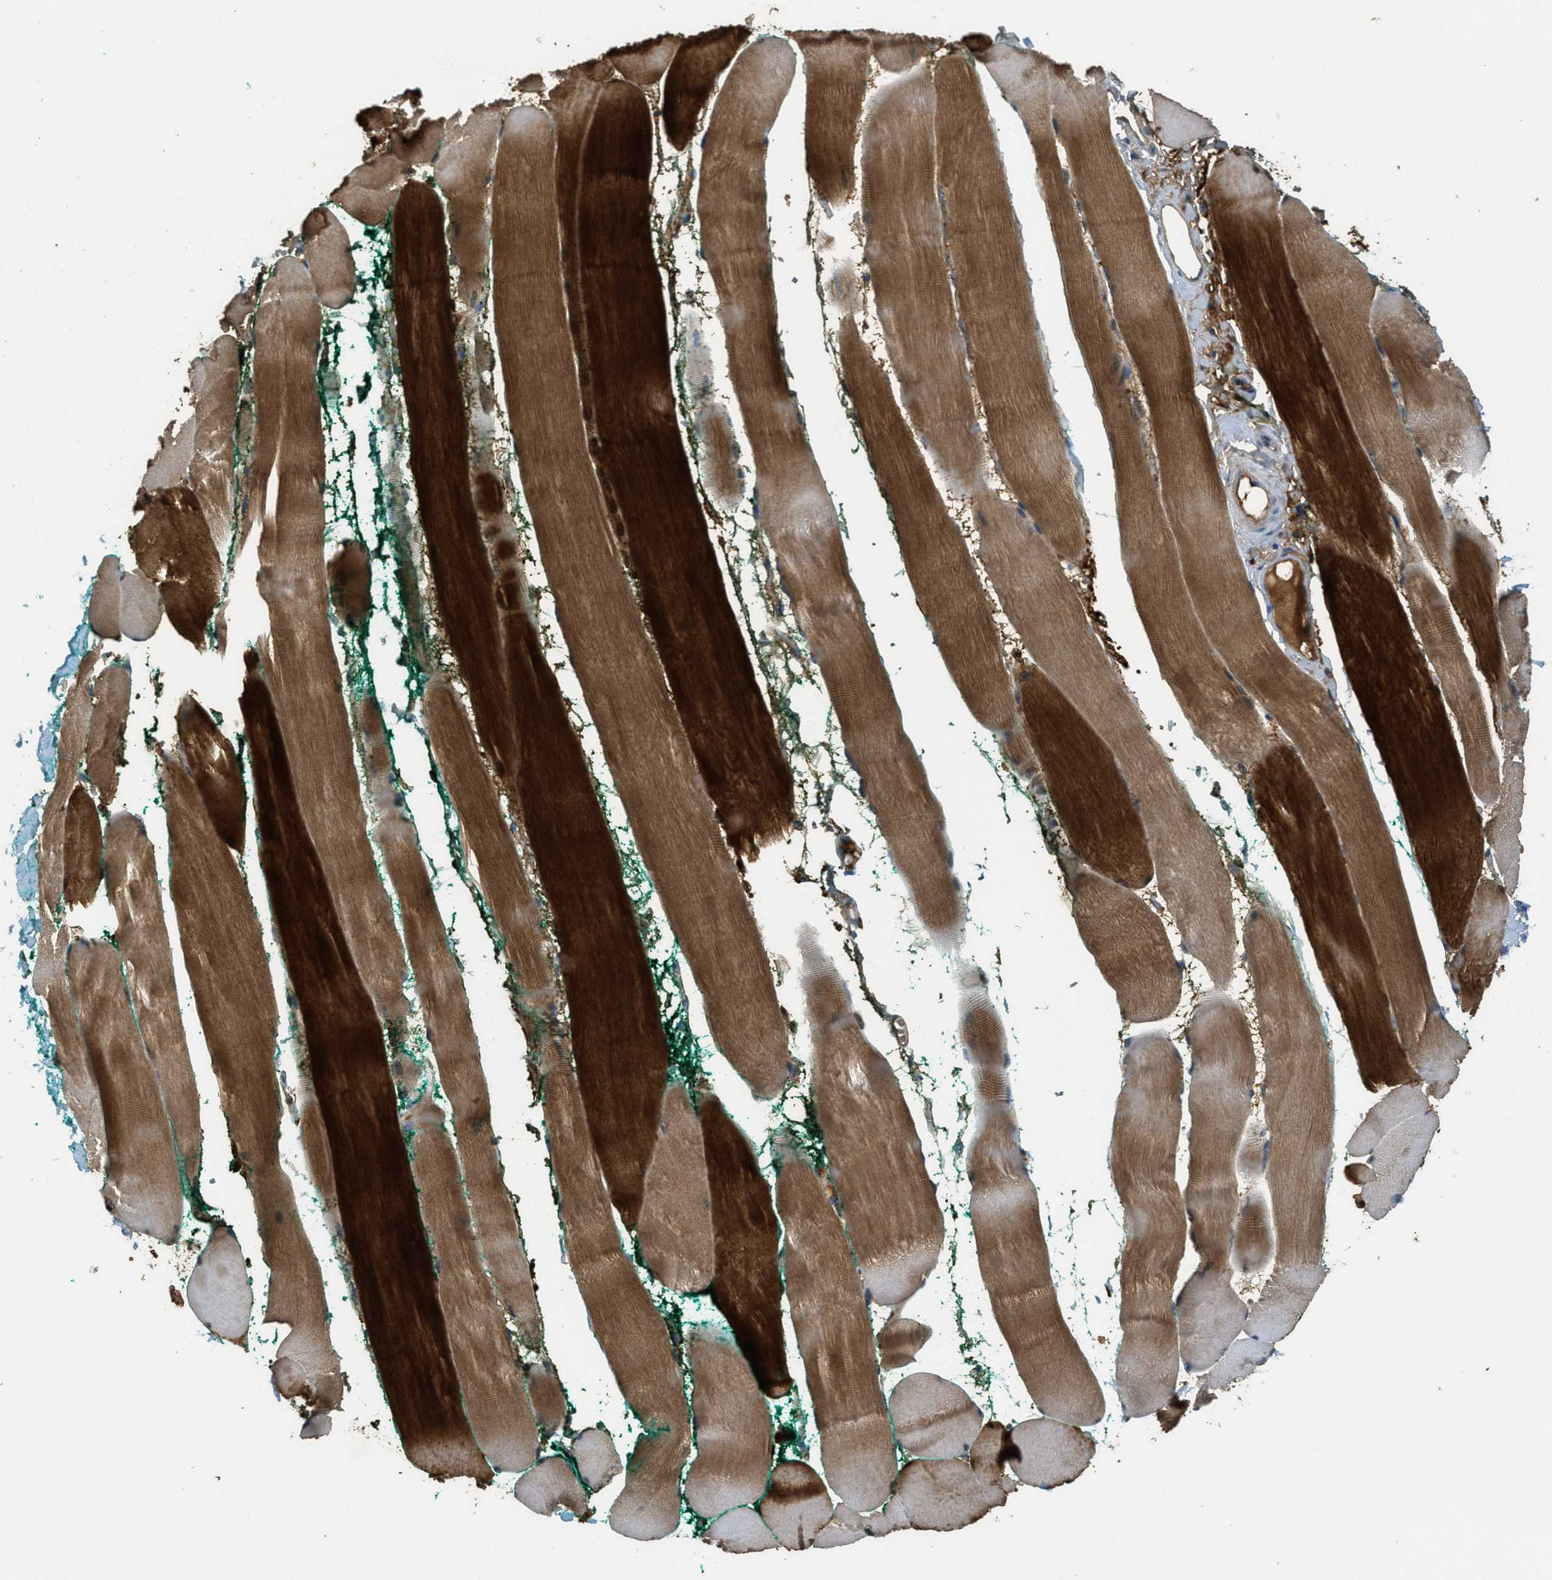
{"staining": {"intensity": "strong", "quantity": "25%-75%", "location": "cytoplasmic/membranous"}, "tissue": "skeletal muscle", "cell_type": "Myocytes", "image_type": "normal", "snomed": [{"axis": "morphology", "description": "Normal tissue, NOS"}, {"axis": "morphology", "description": "Squamous cell carcinoma, NOS"}, {"axis": "topography", "description": "Skeletal muscle"}], "caption": "DAB (3,3'-diaminobenzidine) immunohistochemical staining of normal human skeletal muscle shows strong cytoplasmic/membranous protein positivity in about 25%-75% of myocytes.", "gene": "OSMR", "patient": {"sex": "male", "age": 51}}